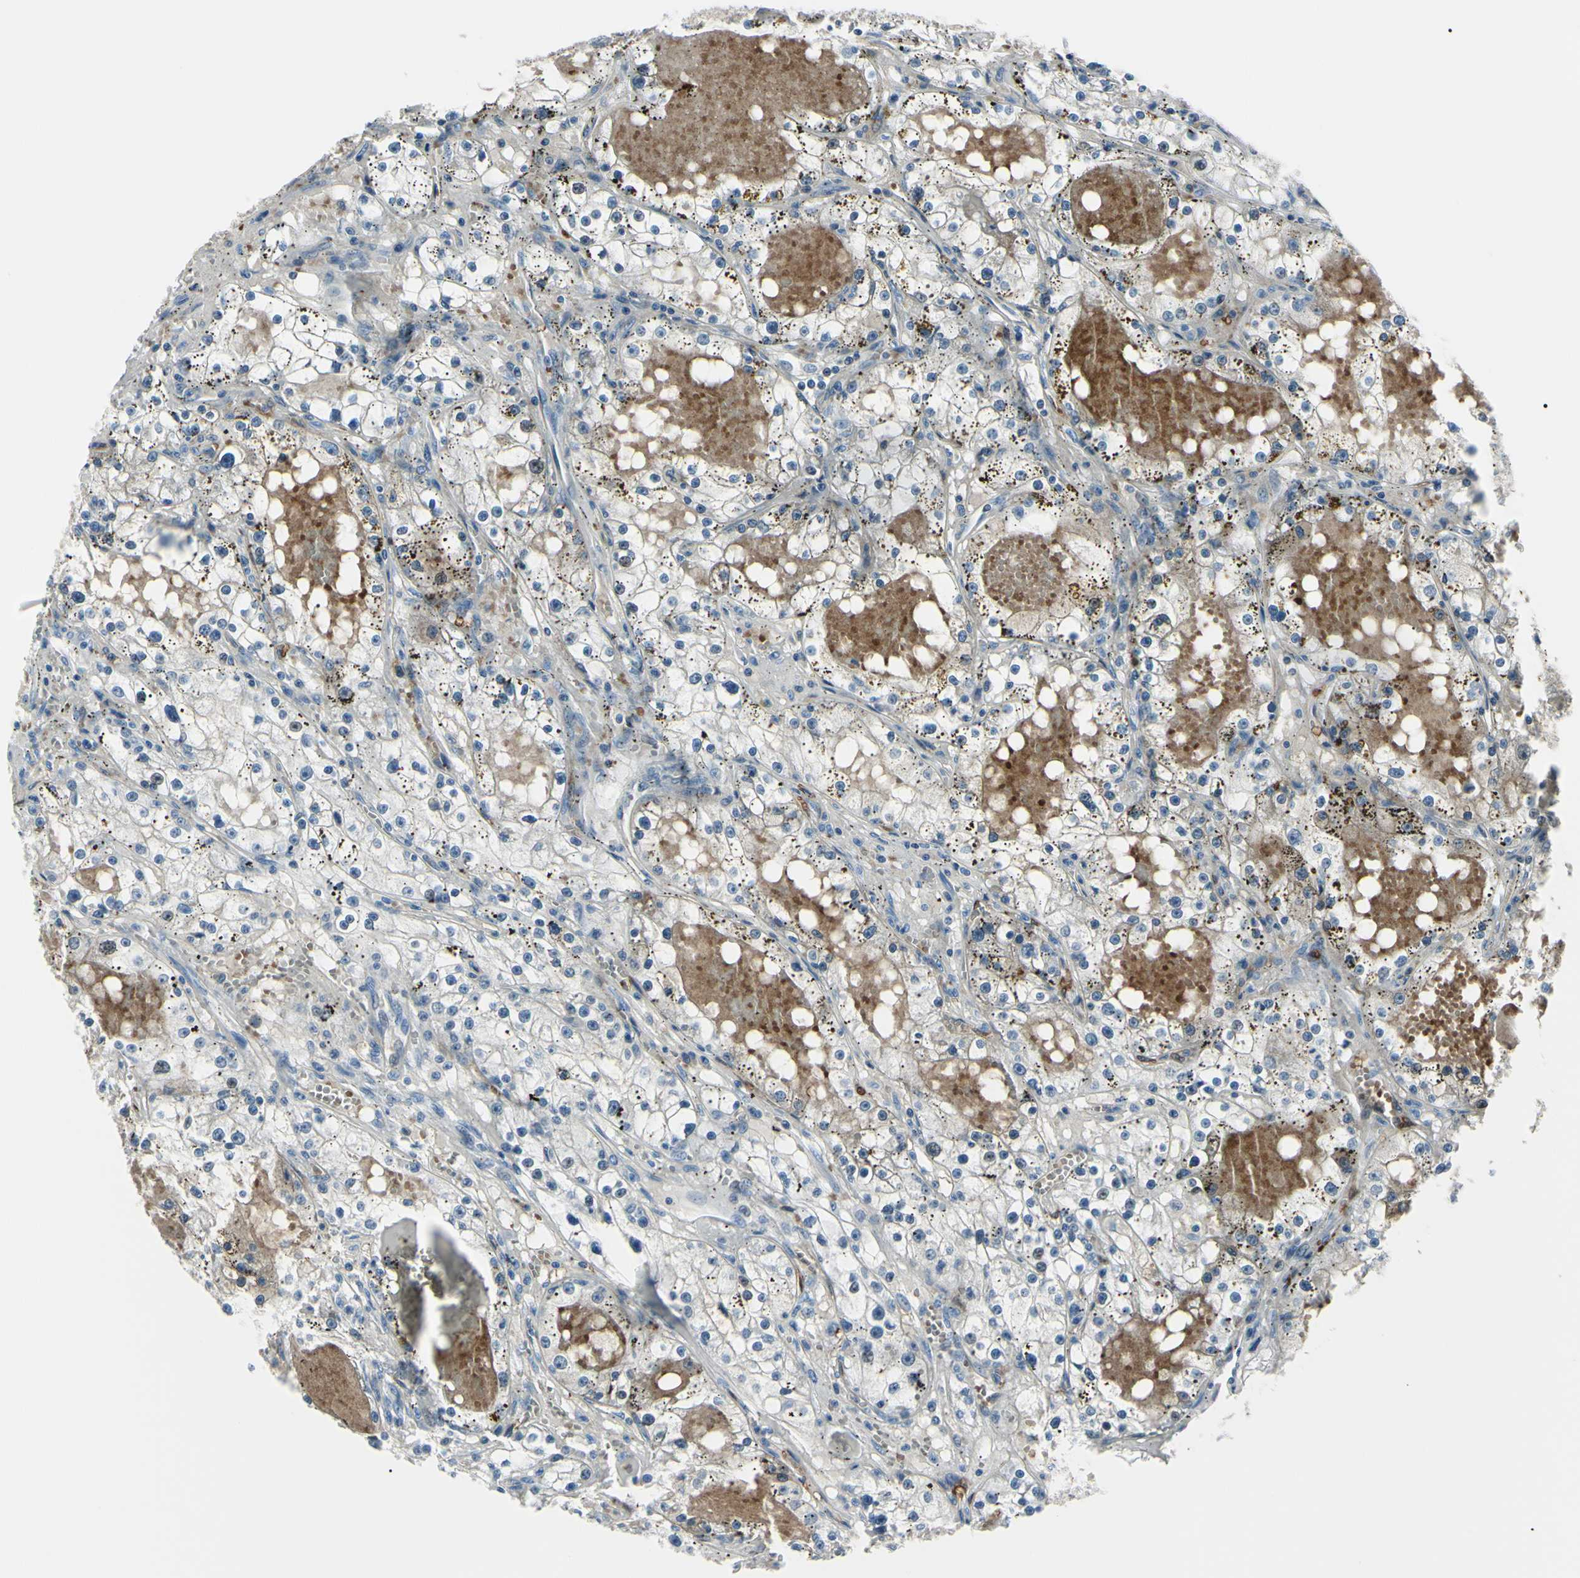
{"staining": {"intensity": "negative", "quantity": "none", "location": "none"}, "tissue": "renal cancer", "cell_type": "Tumor cells", "image_type": "cancer", "snomed": [{"axis": "morphology", "description": "Adenocarcinoma, NOS"}, {"axis": "topography", "description": "Kidney"}], "caption": "This is a image of immunohistochemistry staining of renal cancer (adenocarcinoma), which shows no staining in tumor cells.", "gene": "CA2", "patient": {"sex": "male", "age": 56}}